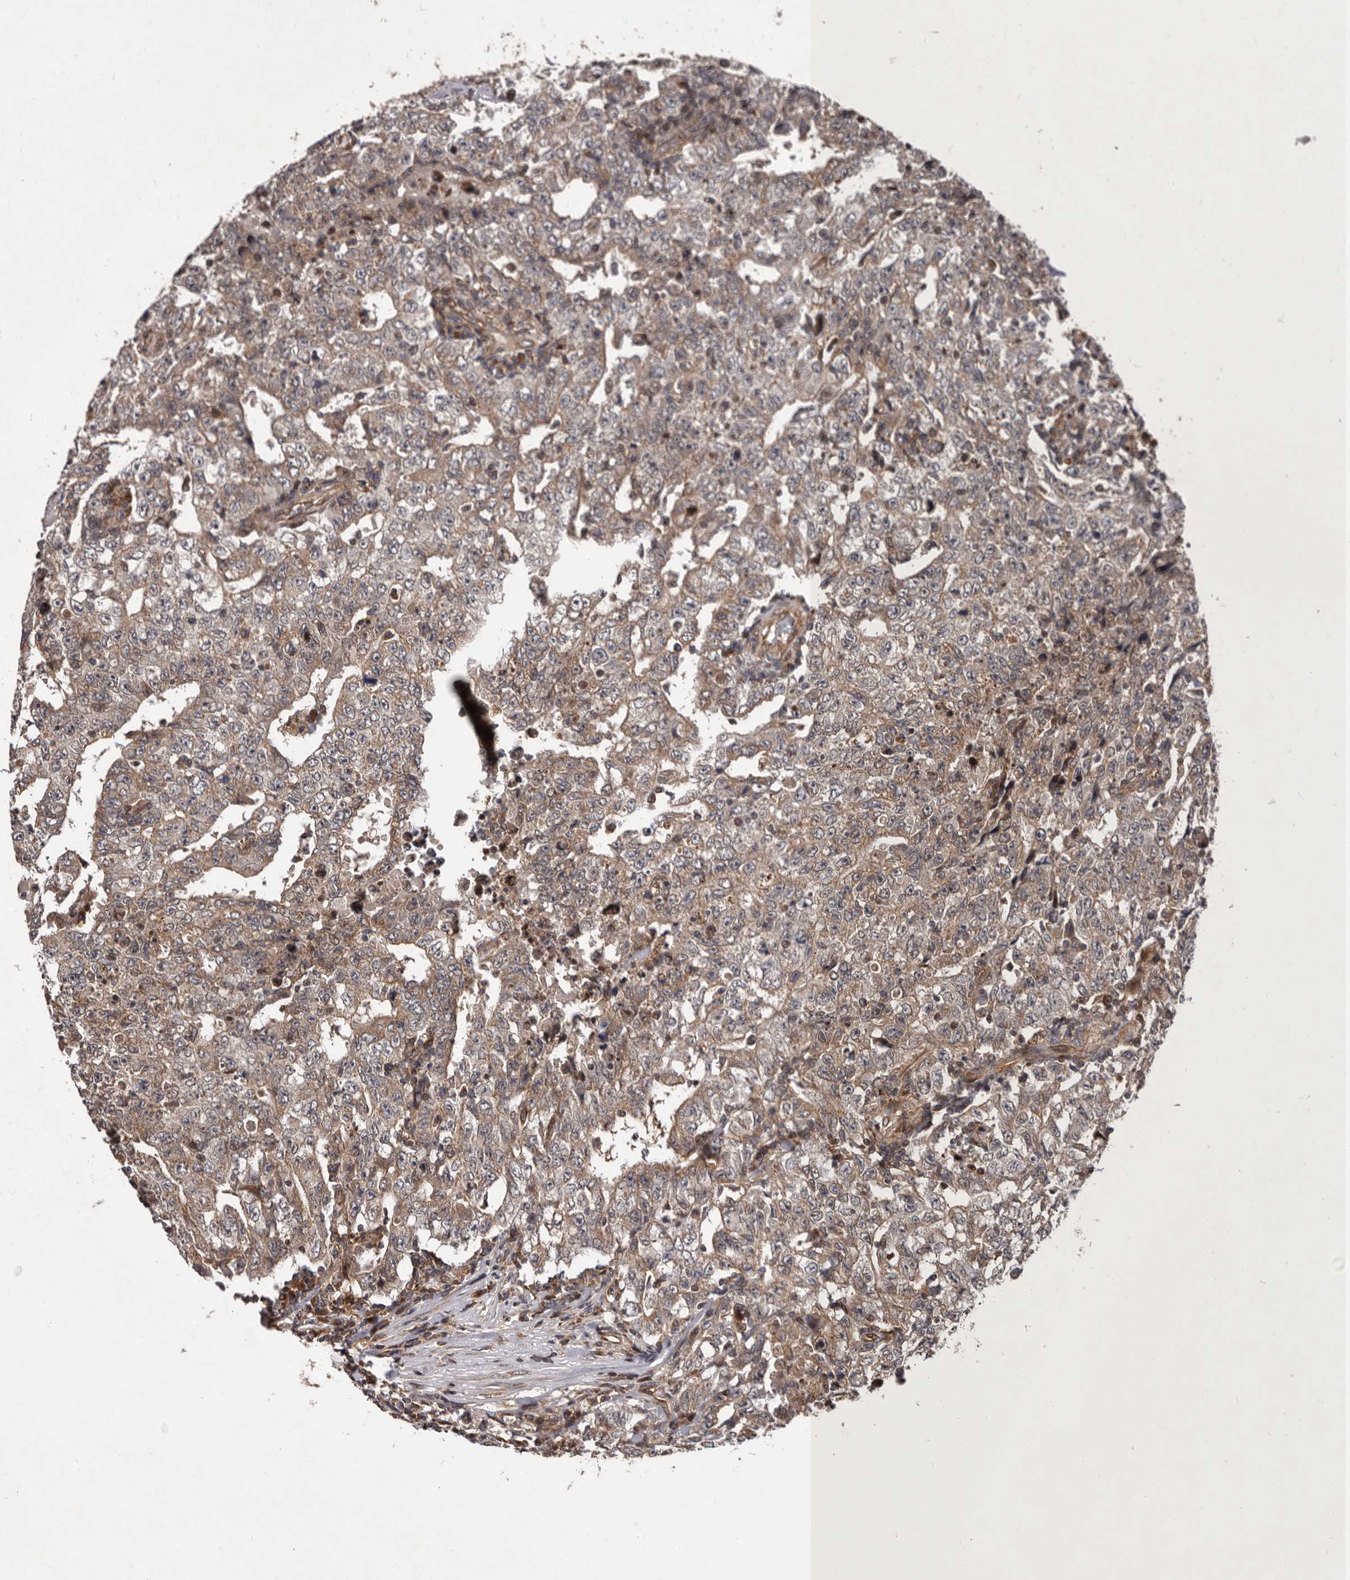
{"staining": {"intensity": "weak", "quantity": ">75%", "location": "cytoplasmic/membranous"}, "tissue": "testis cancer", "cell_type": "Tumor cells", "image_type": "cancer", "snomed": [{"axis": "morphology", "description": "Carcinoma, Embryonal, NOS"}, {"axis": "topography", "description": "Testis"}], "caption": "Human testis cancer stained with a brown dye demonstrates weak cytoplasmic/membranous positive positivity in about >75% of tumor cells.", "gene": "GADD45B", "patient": {"sex": "male", "age": 26}}